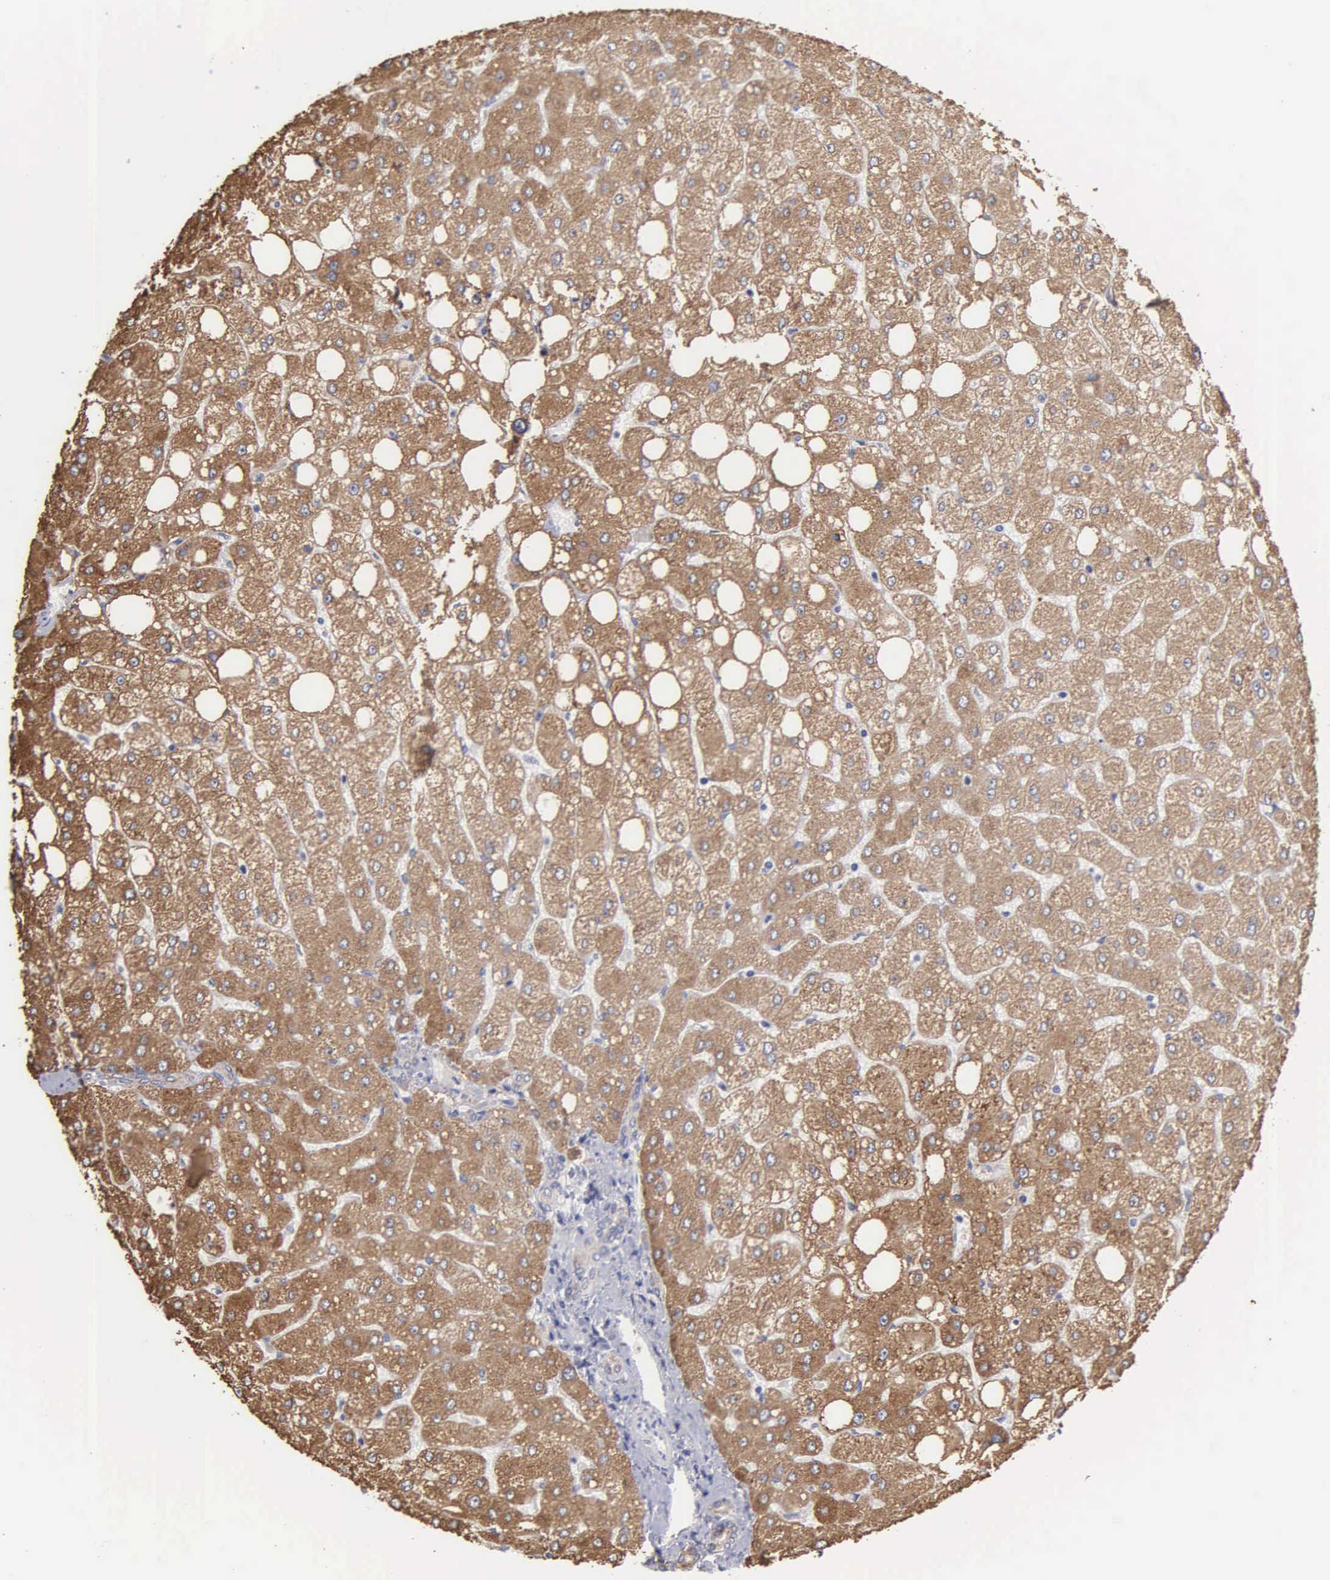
{"staining": {"intensity": "weak", "quantity": "25%-75%", "location": "cytoplasmic/membranous"}, "tissue": "liver", "cell_type": "Cholangiocytes", "image_type": "normal", "snomed": [{"axis": "morphology", "description": "Normal tissue, NOS"}, {"axis": "topography", "description": "Liver"}], "caption": "Liver stained with immunohistochemistry reveals weak cytoplasmic/membranous positivity in approximately 25%-75% of cholangiocytes.", "gene": "LIN52", "patient": {"sex": "male", "age": 35}}